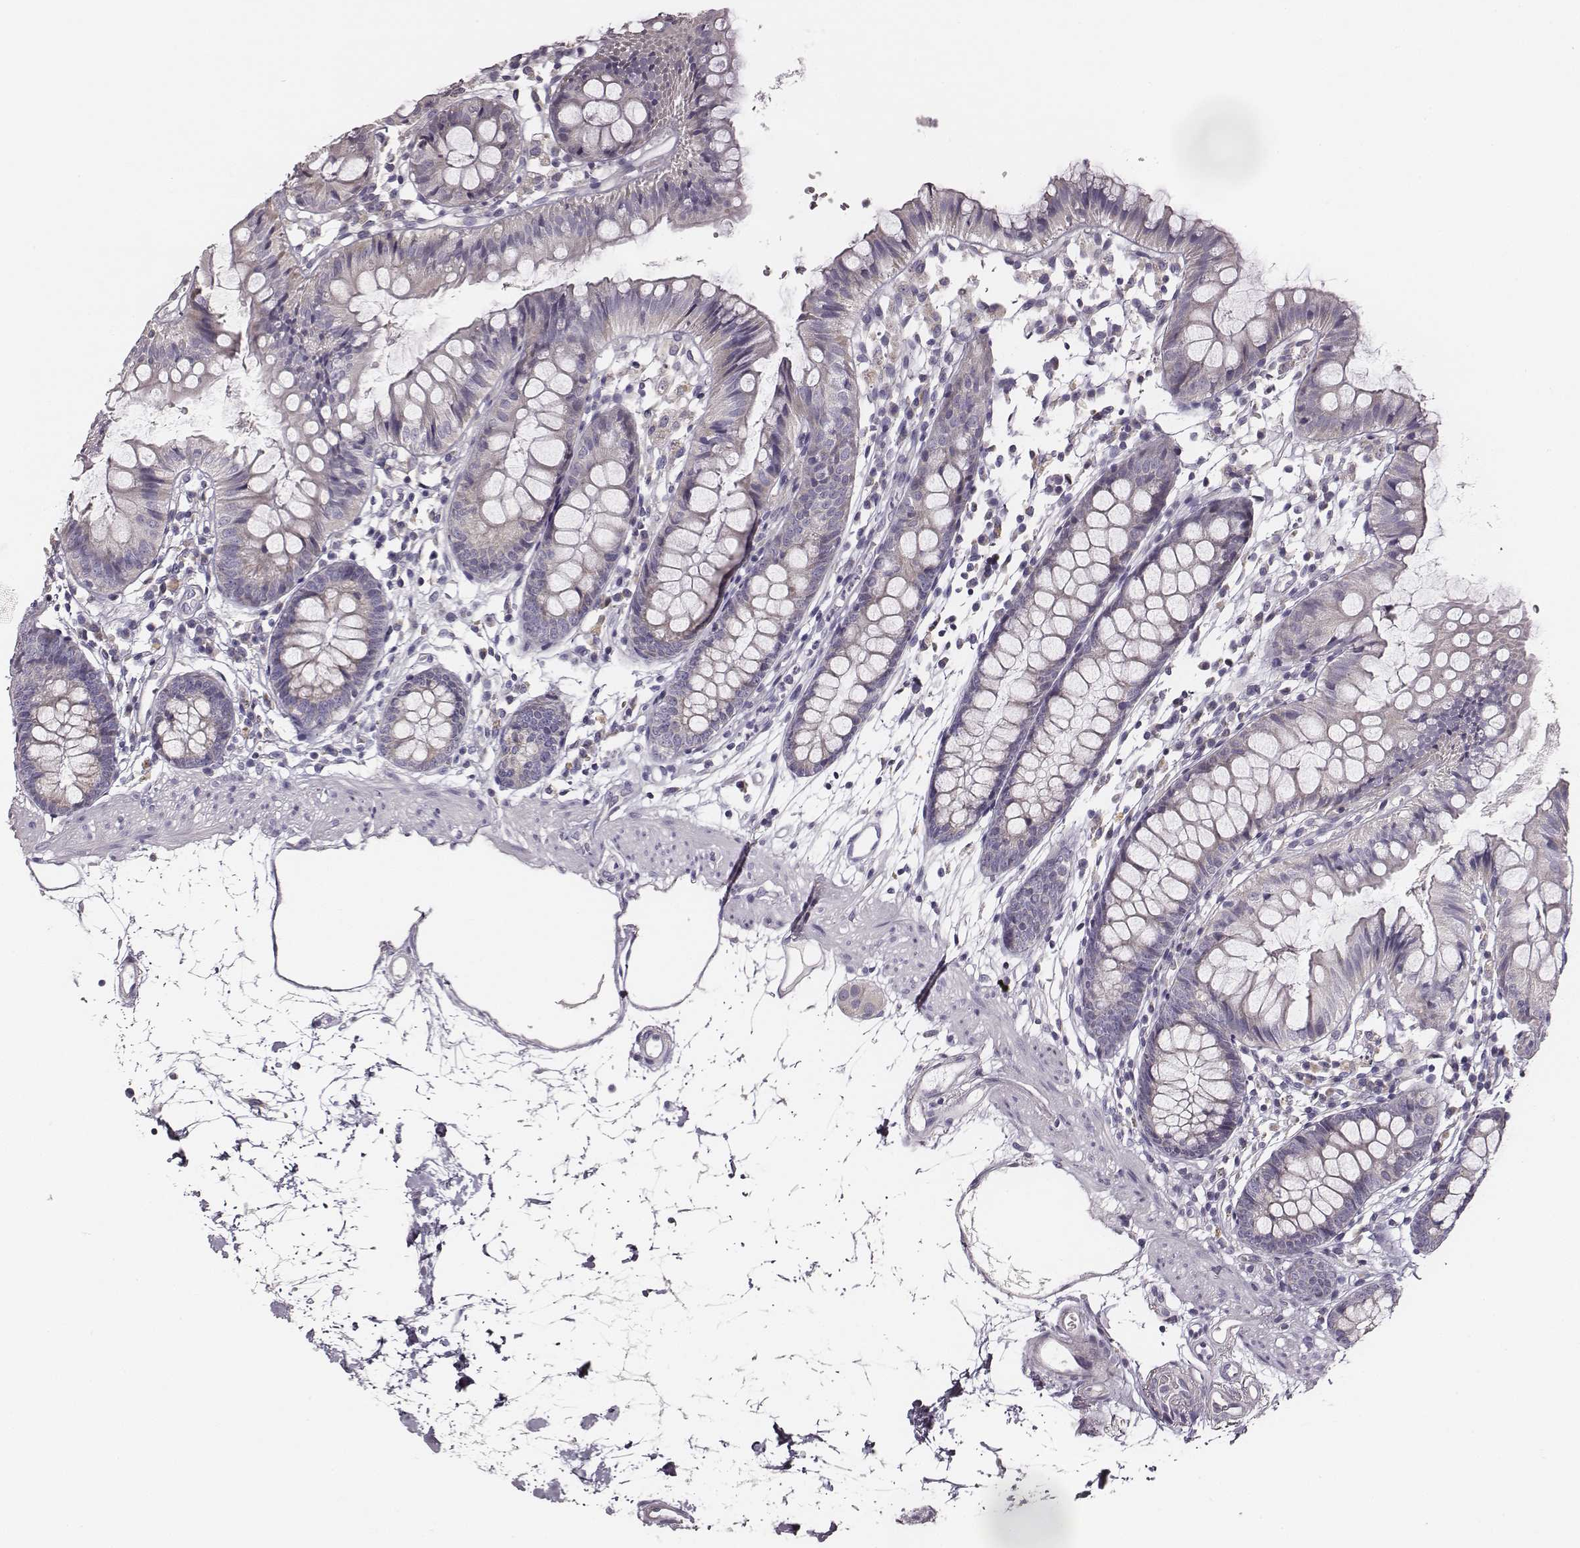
{"staining": {"intensity": "negative", "quantity": "none", "location": "none"}, "tissue": "colon", "cell_type": "Endothelial cells", "image_type": "normal", "snomed": [{"axis": "morphology", "description": "Normal tissue, NOS"}, {"axis": "topography", "description": "Colon"}], "caption": "The image shows no staining of endothelial cells in unremarkable colon. (Brightfield microscopy of DAB IHC at high magnification).", "gene": "UBL4B", "patient": {"sex": "female", "age": 84}}